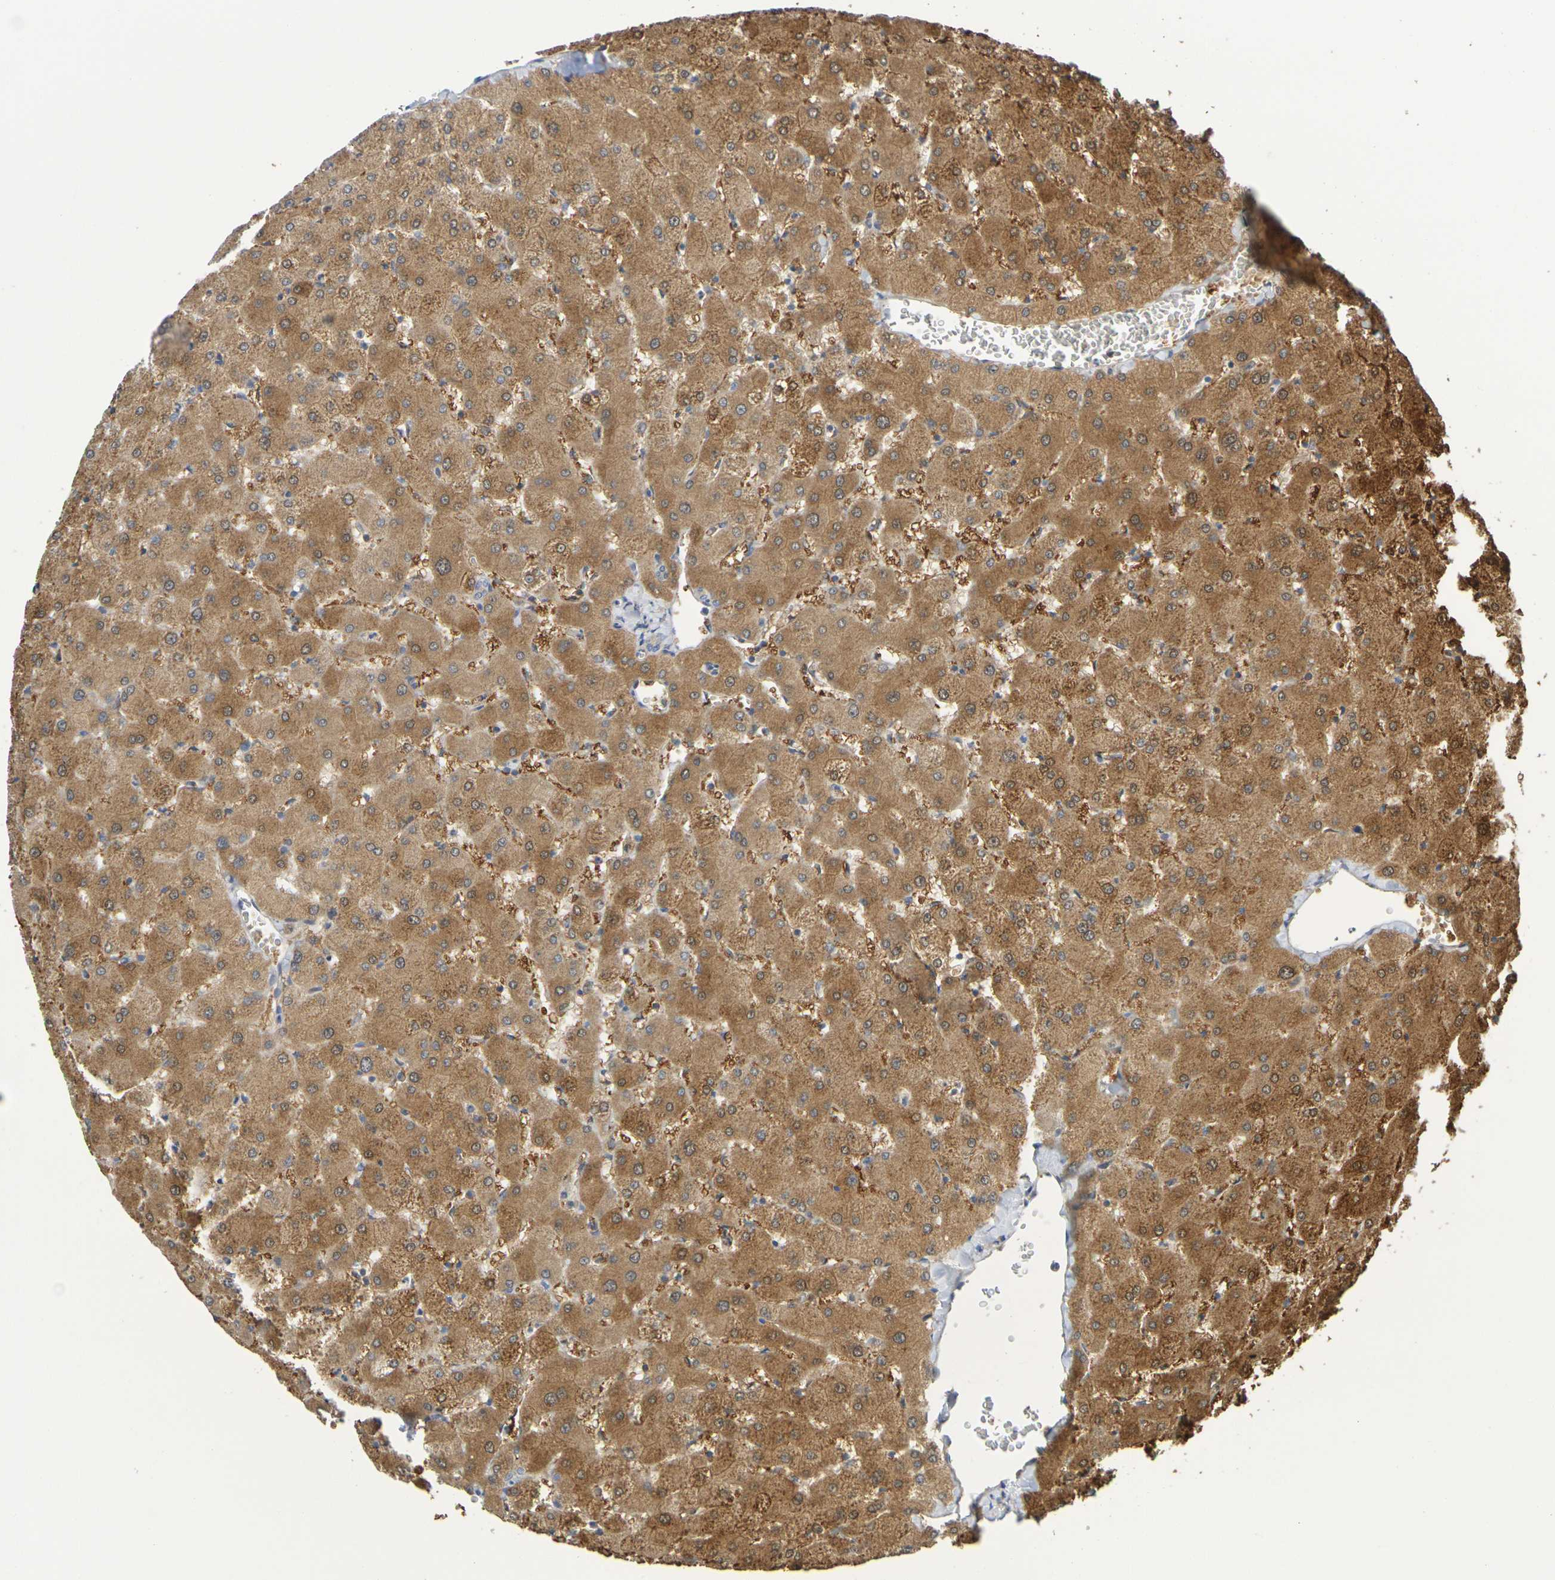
{"staining": {"intensity": "weak", "quantity": "<25%", "location": "cytoplasmic/membranous"}, "tissue": "liver", "cell_type": "Cholangiocytes", "image_type": "normal", "snomed": [{"axis": "morphology", "description": "Normal tissue, NOS"}, {"axis": "topography", "description": "Liver"}], "caption": "An IHC histopathology image of unremarkable liver is shown. There is no staining in cholangiocytes of liver. (DAB (3,3'-diaminobenzidine) immunohistochemistry, high magnification).", "gene": "SDC4", "patient": {"sex": "female", "age": 63}}